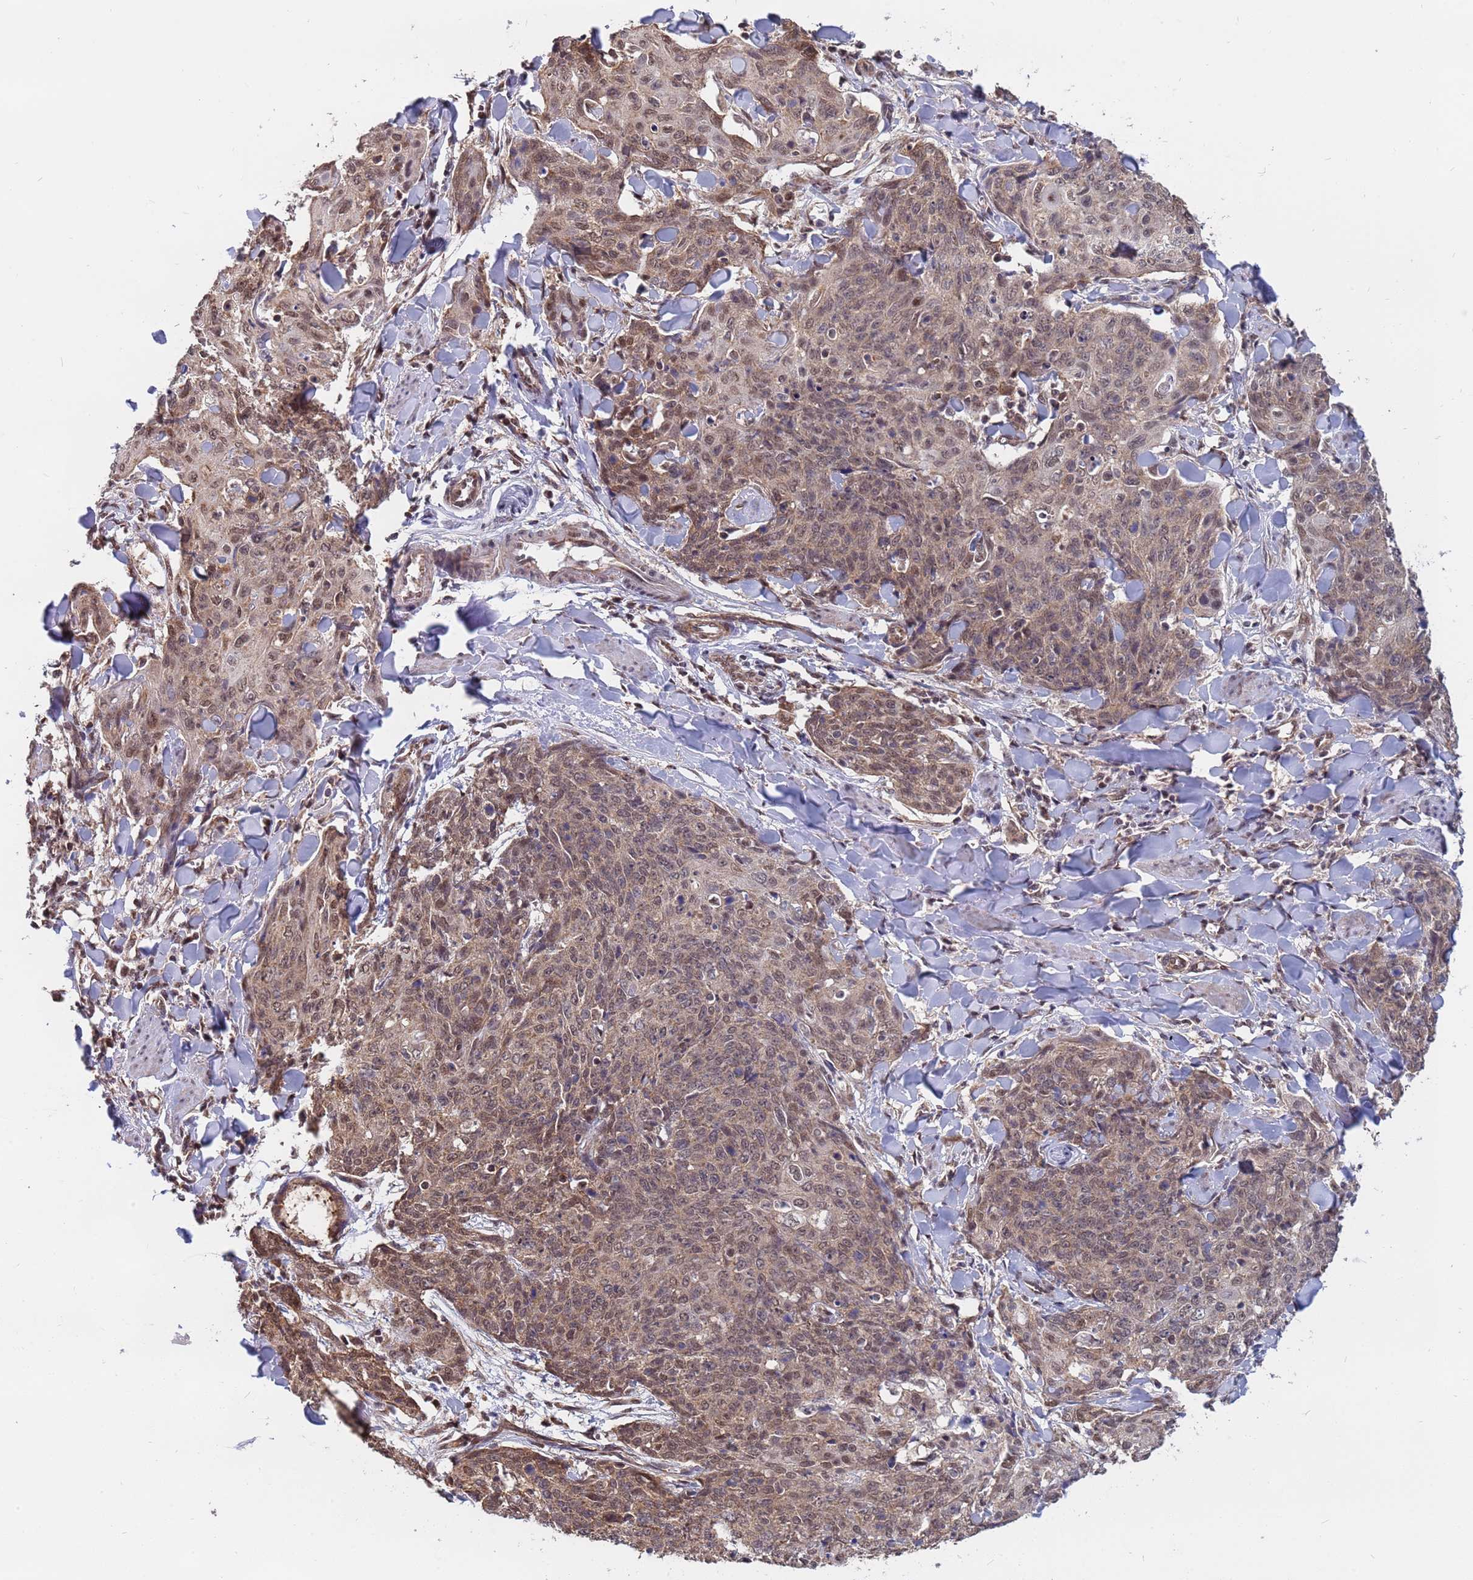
{"staining": {"intensity": "weak", "quantity": ">75%", "location": "cytoplasmic/membranous,nuclear"}, "tissue": "skin cancer", "cell_type": "Tumor cells", "image_type": "cancer", "snomed": [{"axis": "morphology", "description": "Squamous cell carcinoma, NOS"}, {"axis": "topography", "description": "Skin"}, {"axis": "topography", "description": "Vulva"}], "caption": "Immunohistochemical staining of skin squamous cell carcinoma shows low levels of weak cytoplasmic/membranous and nuclear positivity in approximately >75% of tumor cells.", "gene": "DENND2B", "patient": {"sex": "female", "age": 85}}